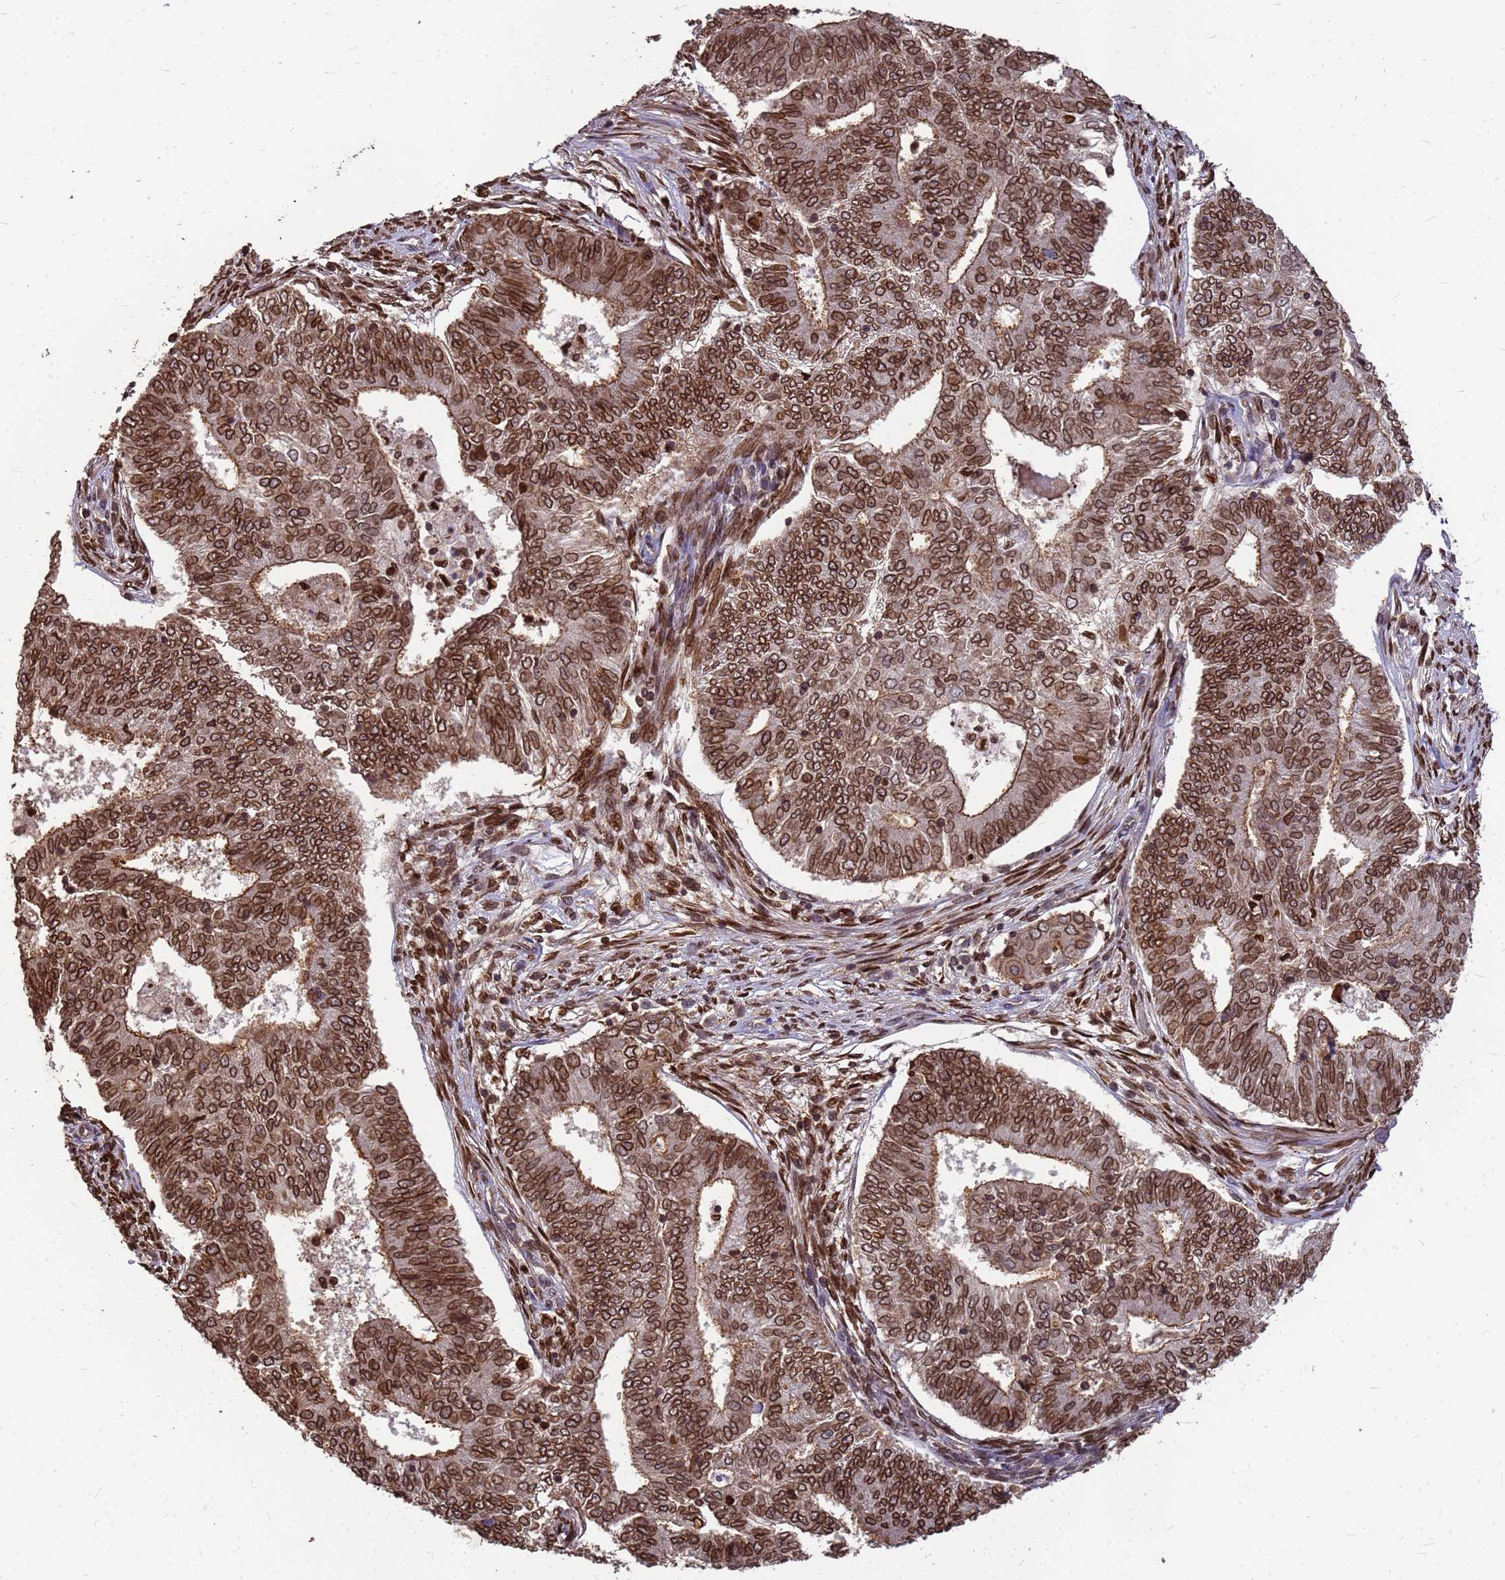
{"staining": {"intensity": "strong", "quantity": ">75%", "location": "cytoplasmic/membranous,nuclear"}, "tissue": "endometrial cancer", "cell_type": "Tumor cells", "image_type": "cancer", "snomed": [{"axis": "morphology", "description": "Adenocarcinoma, NOS"}, {"axis": "topography", "description": "Endometrium"}], "caption": "Protein expression by immunohistochemistry displays strong cytoplasmic/membranous and nuclear expression in about >75% of tumor cells in endometrial cancer. The staining is performed using DAB brown chromogen to label protein expression. The nuclei are counter-stained blue using hematoxylin.", "gene": "C1orf35", "patient": {"sex": "female", "age": 62}}